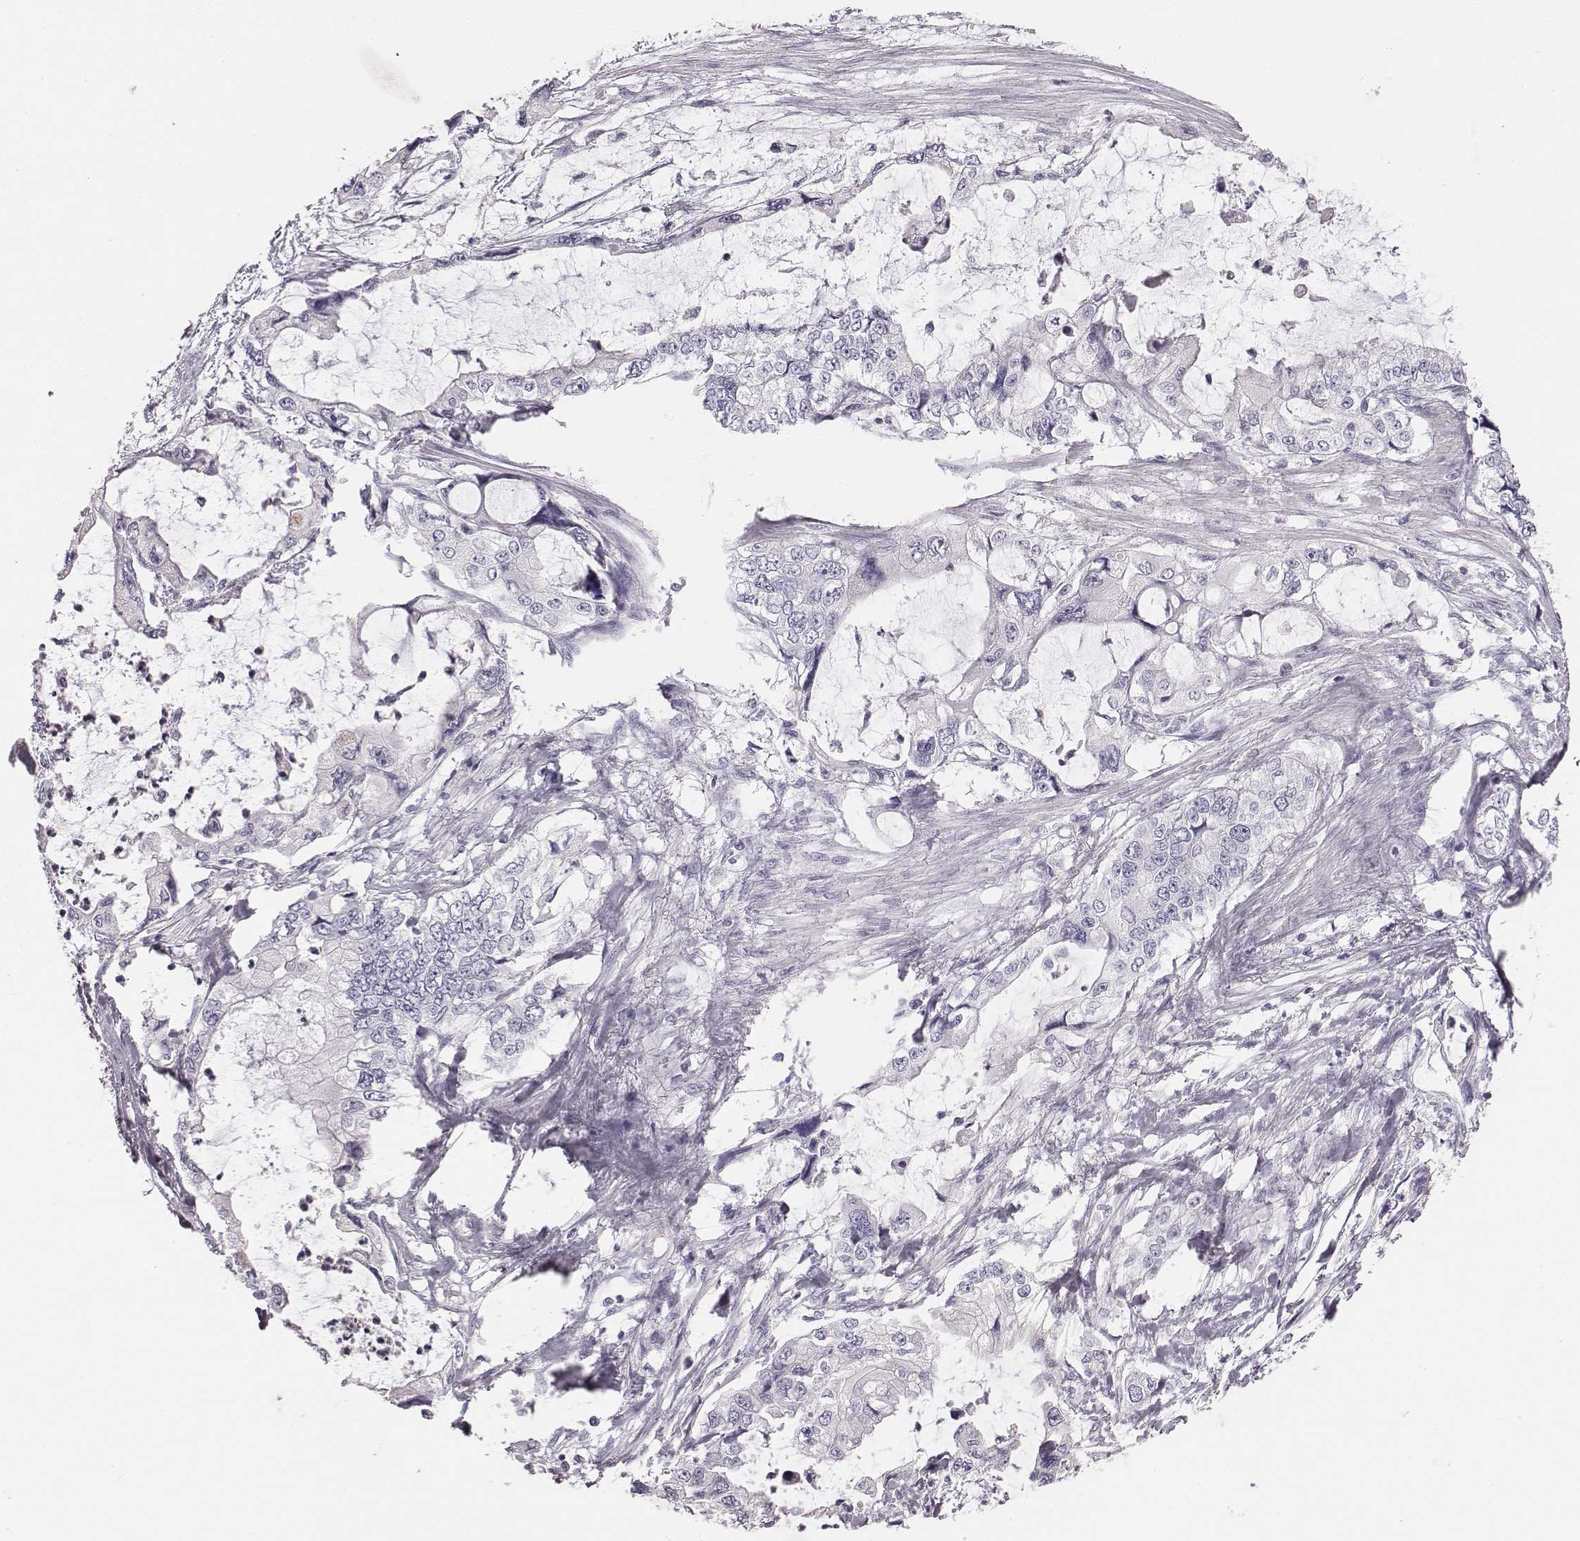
{"staining": {"intensity": "negative", "quantity": "none", "location": "none"}, "tissue": "stomach cancer", "cell_type": "Tumor cells", "image_type": "cancer", "snomed": [{"axis": "morphology", "description": "Adenocarcinoma, NOS"}, {"axis": "topography", "description": "Pancreas"}, {"axis": "topography", "description": "Stomach, upper"}, {"axis": "topography", "description": "Stomach"}], "caption": "Tumor cells are negative for brown protein staining in adenocarcinoma (stomach).", "gene": "ADAM7", "patient": {"sex": "male", "age": 77}}